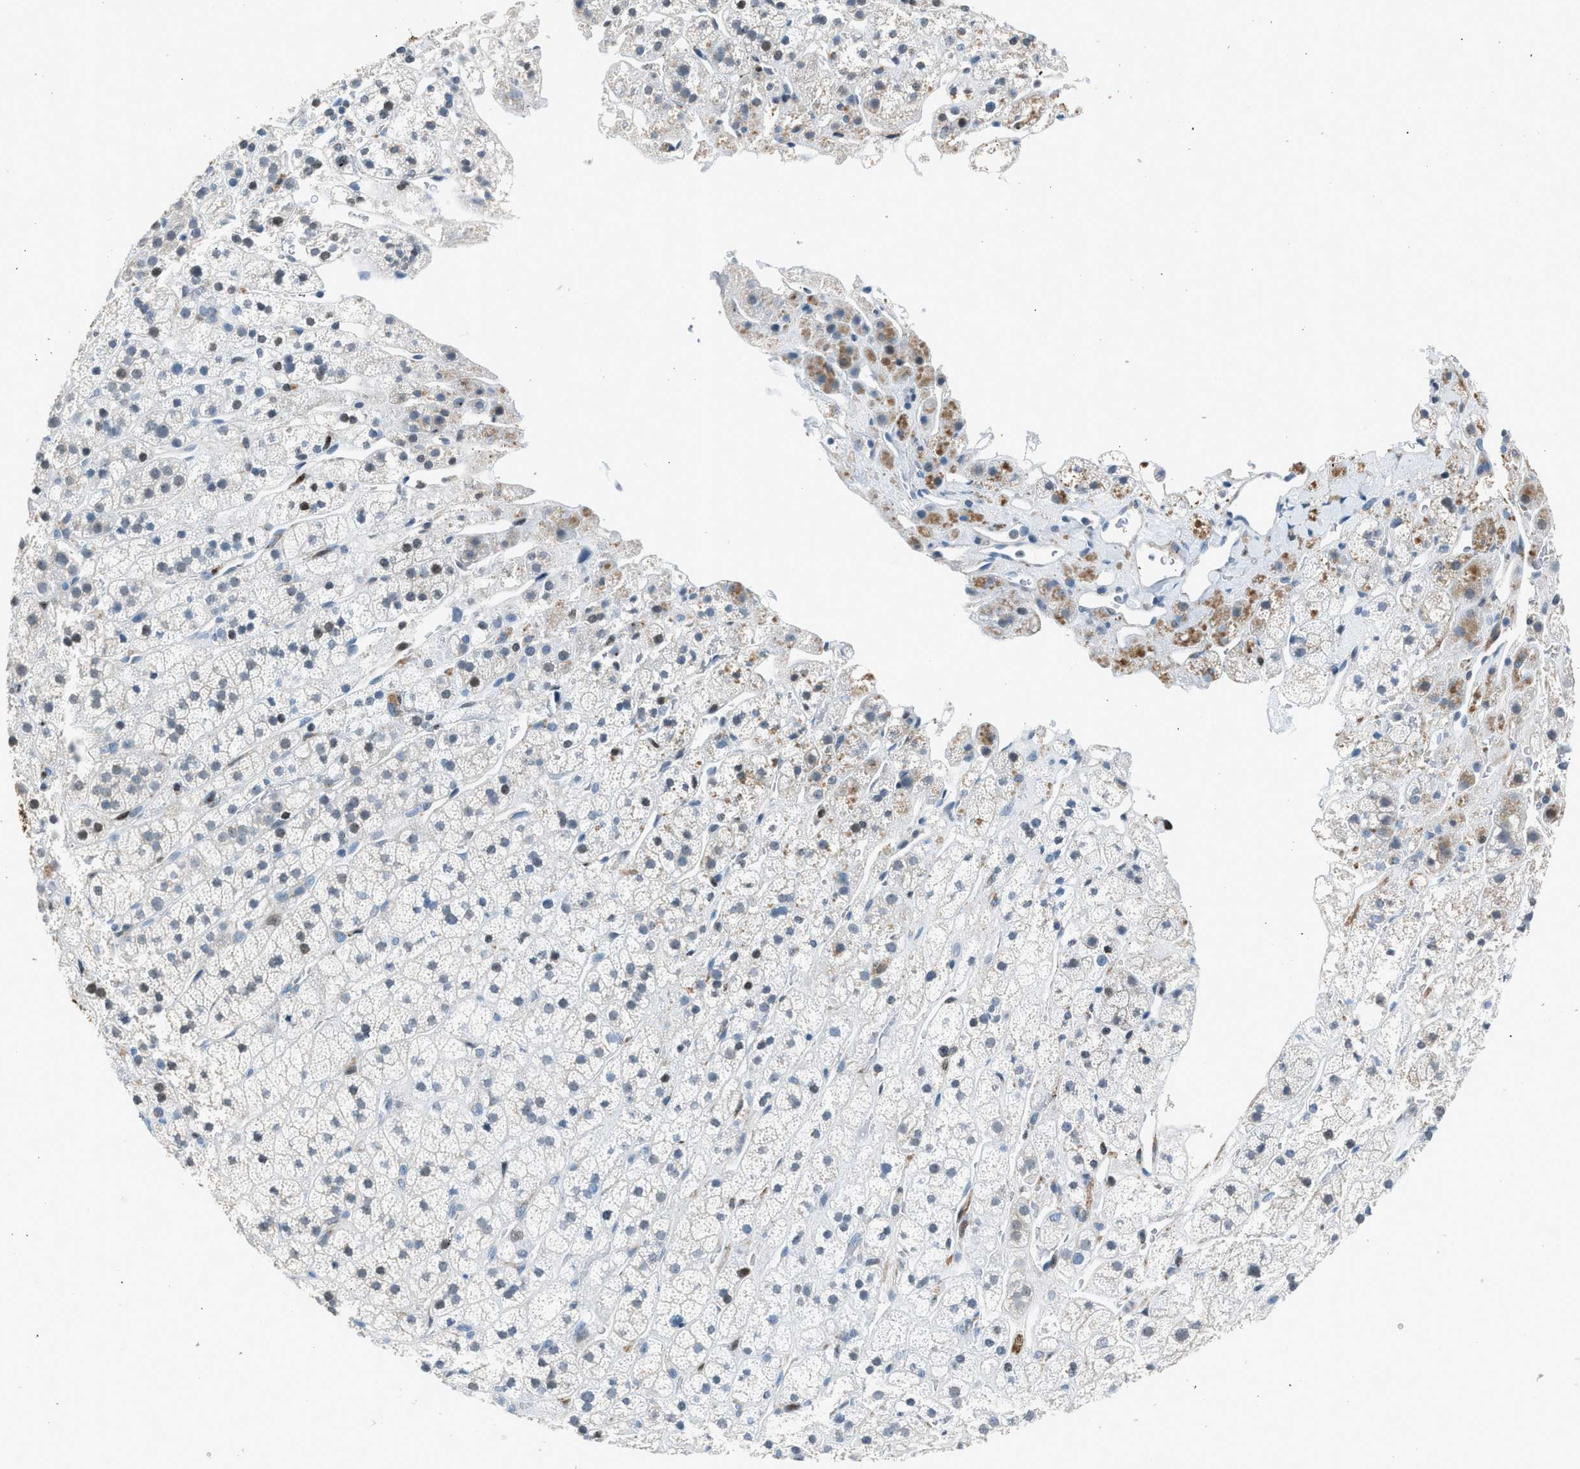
{"staining": {"intensity": "moderate", "quantity": "<25%", "location": "cytoplasmic/membranous"}, "tissue": "adrenal gland", "cell_type": "Glandular cells", "image_type": "normal", "snomed": [{"axis": "morphology", "description": "Normal tissue, NOS"}, {"axis": "topography", "description": "Adrenal gland"}], "caption": "This is a photomicrograph of immunohistochemistry staining of normal adrenal gland, which shows moderate staining in the cytoplasmic/membranous of glandular cells.", "gene": "RNF41", "patient": {"sex": "male", "age": 56}}